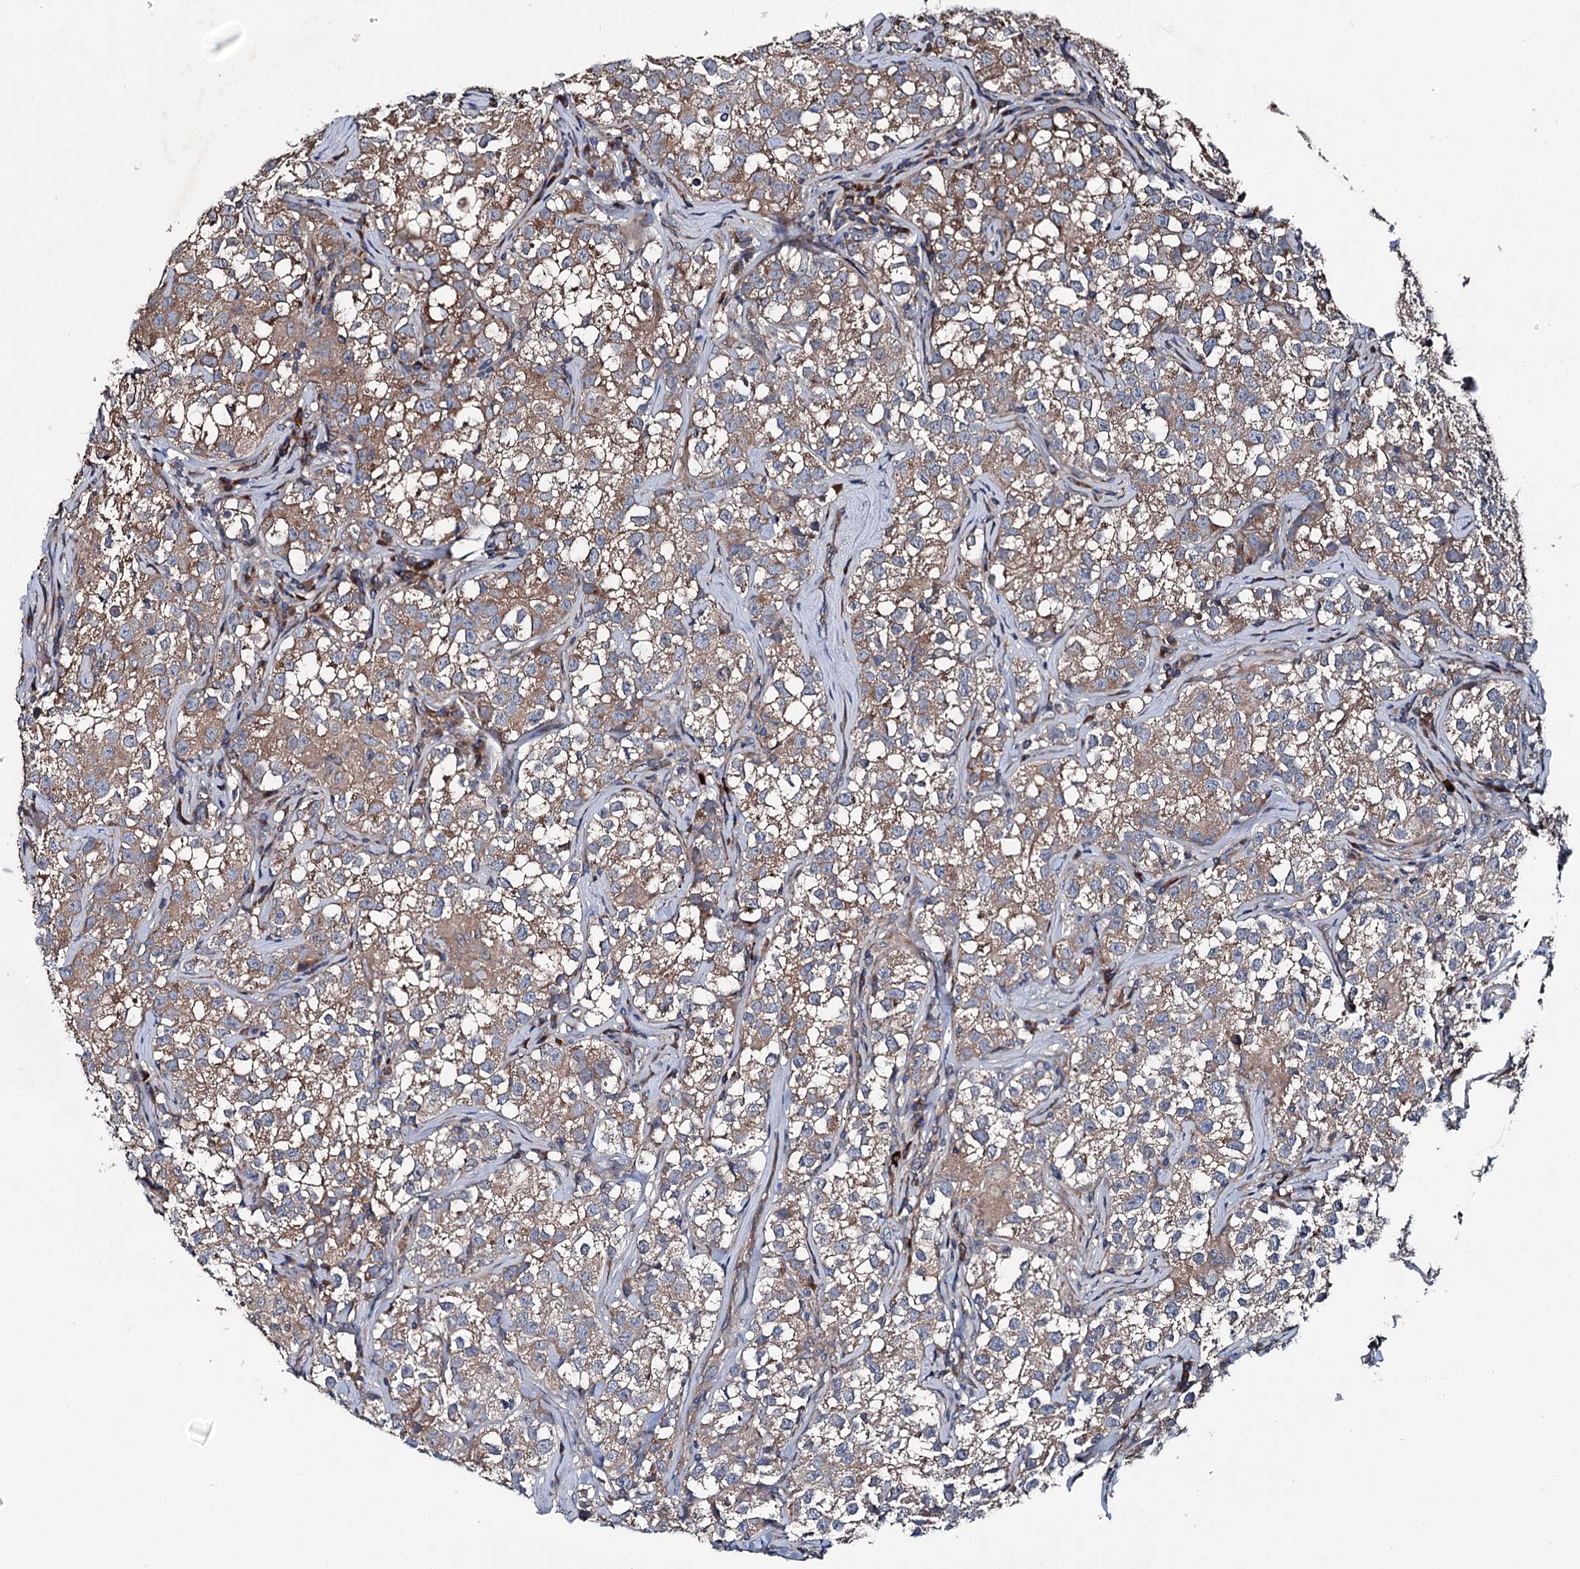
{"staining": {"intensity": "moderate", "quantity": ">75%", "location": "cytoplasmic/membranous"}, "tissue": "testis cancer", "cell_type": "Tumor cells", "image_type": "cancer", "snomed": [{"axis": "morphology", "description": "Seminoma, NOS"}, {"axis": "morphology", "description": "Carcinoma, Embryonal, NOS"}, {"axis": "topography", "description": "Testis"}], "caption": "Embryonal carcinoma (testis) stained with DAB (3,3'-diaminobenzidine) immunohistochemistry (IHC) displays medium levels of moderate cytoplasmic/membranous positivity in approximately >75% of tumor cells. The staining was performed using DAB to visualize the protein expression in brown, while the nuclei were stained in blue with hematoxylin (Magnification: 20x).", "gene": "SLC22A25", "patient": {"sex": "male", "age": 43}}